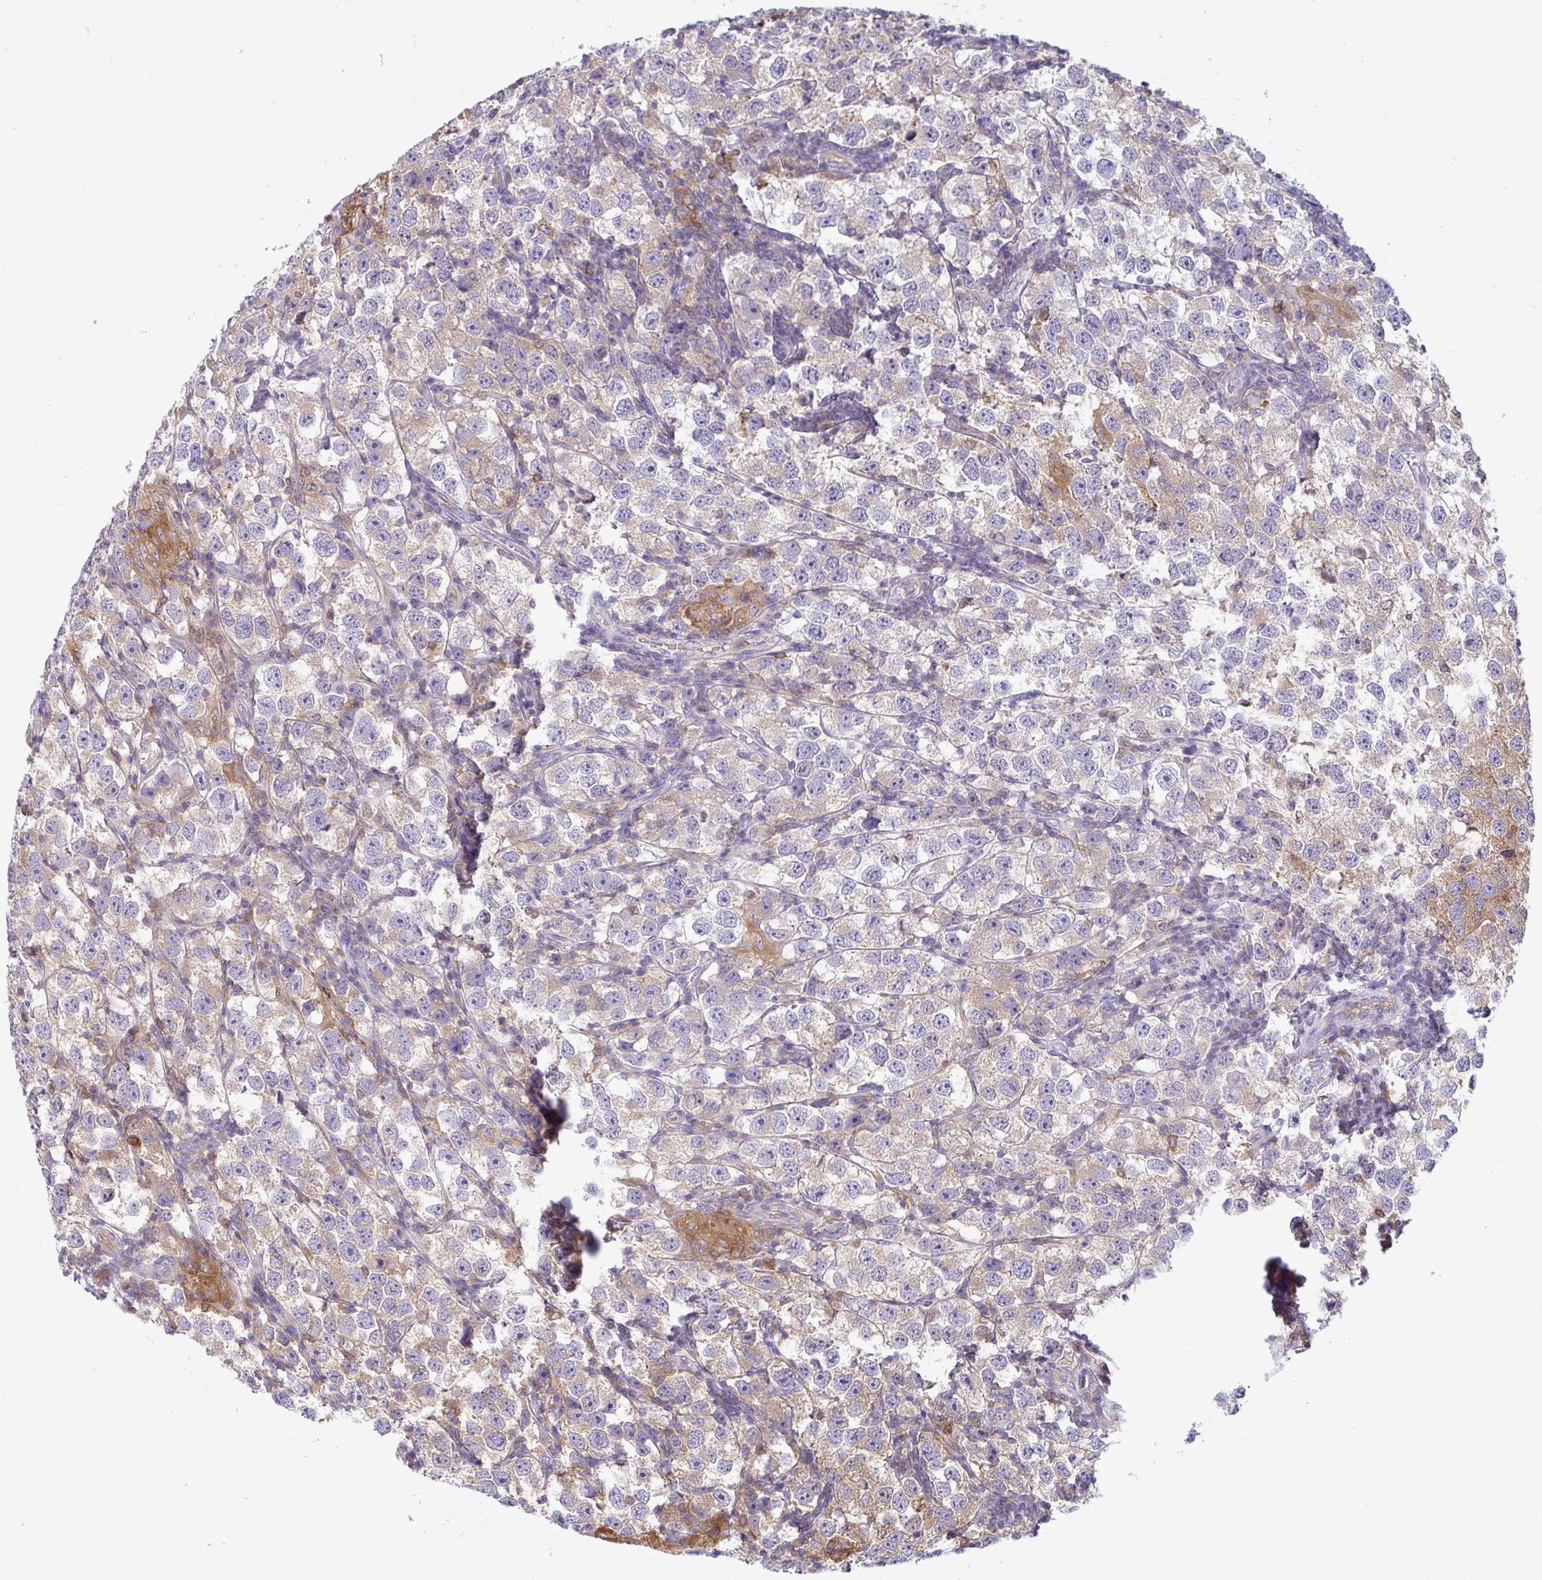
{"staining": {"intensity": "moderate", "quantity": "25%-75%", "location": "cytoplasmic/membranous"}, "tissue": "testis cancer", "cell_type": "Tumor cells", "image_type": "cancer", "snomed": [{"axis": "morphology", "description": "Seminoma, NOS"}, {"axis": "topography", "description": "Testis"}], "caption": "Protein positivity by IHC reveals moderate cytoplasmic/membranous positivity in approximately 25%-75% of tumor cells in testis seminoma.", "gene": "SLC30A6", "patient": {"sex": "male", "age": 26}}